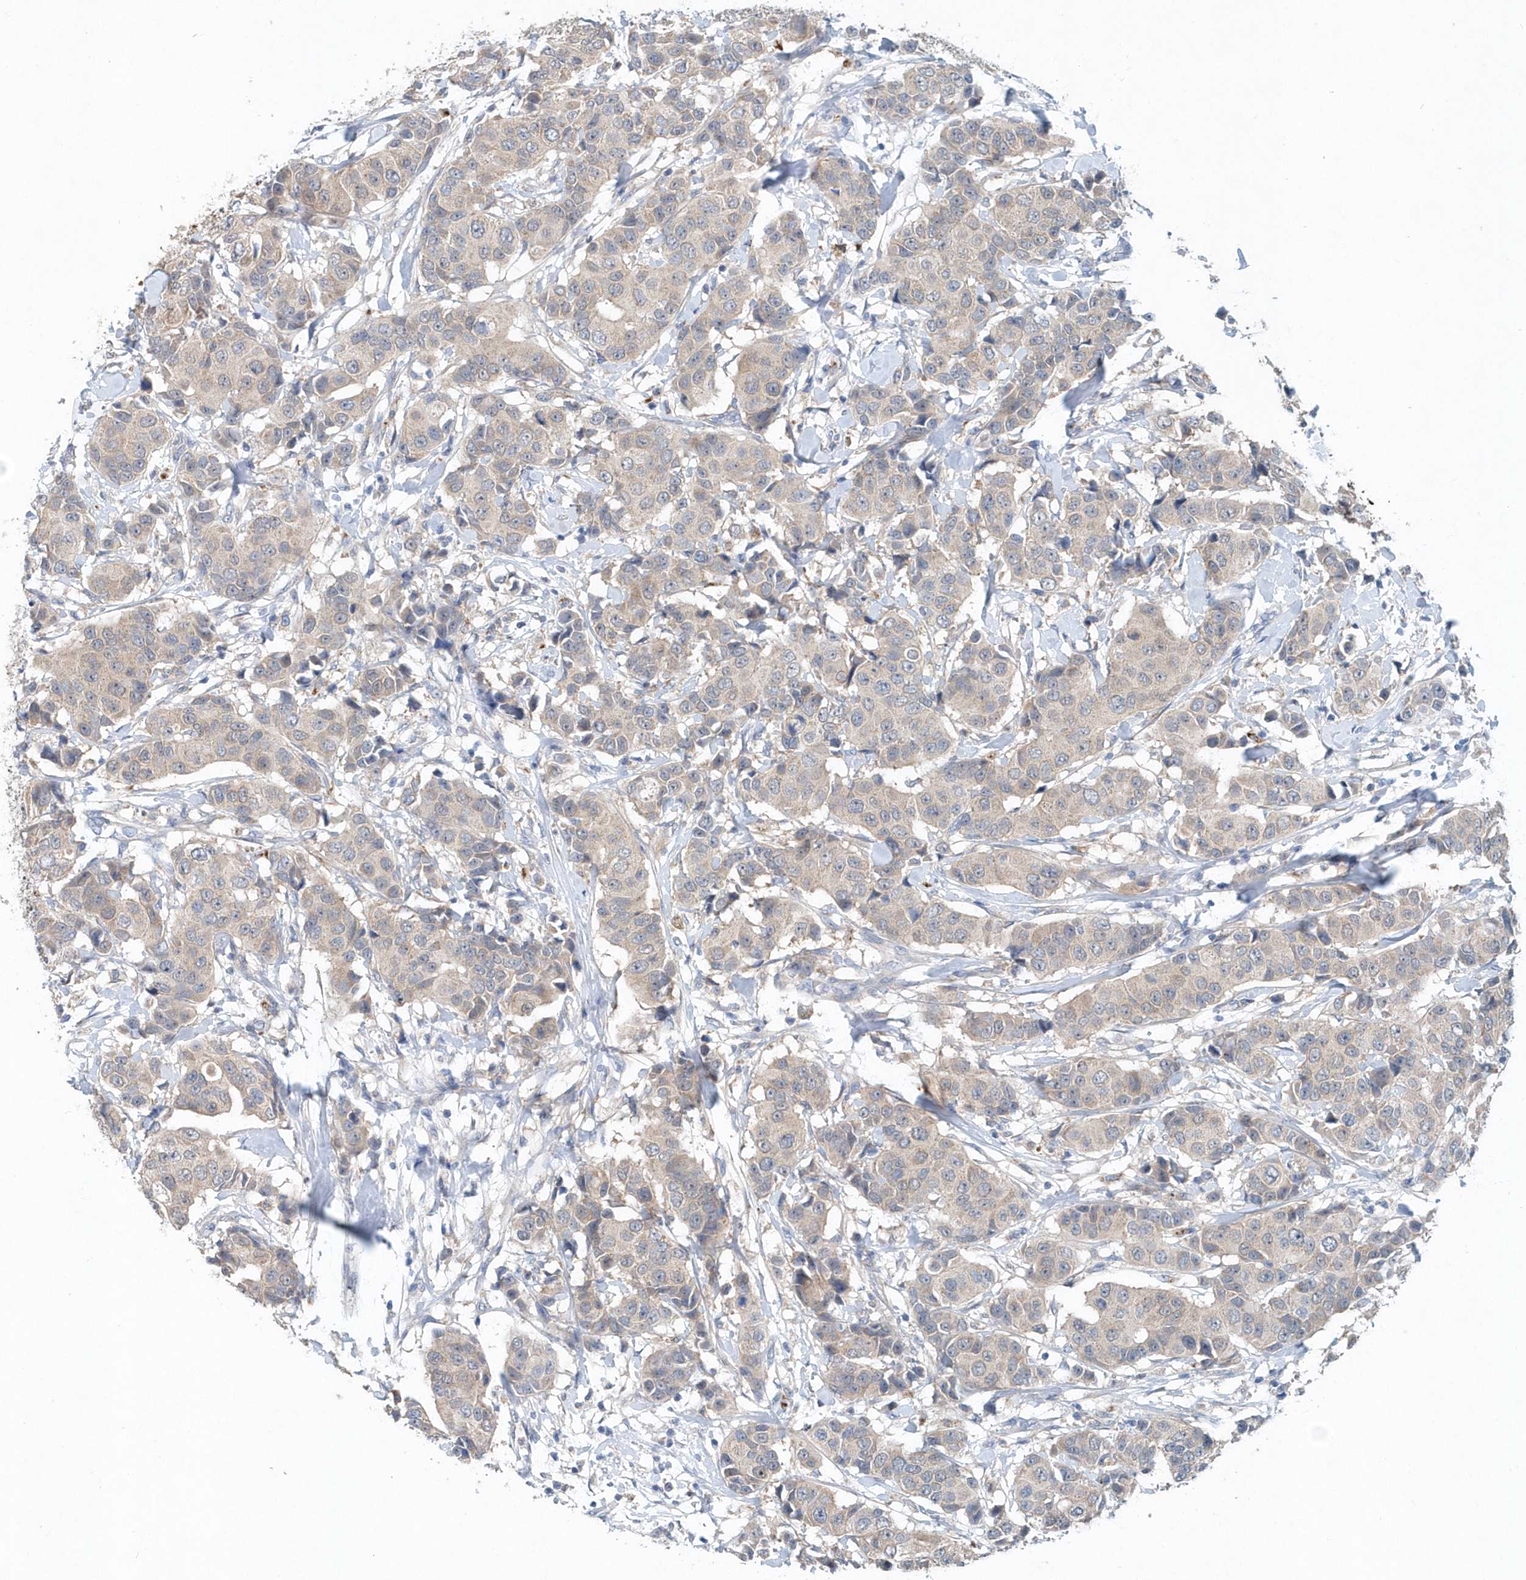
{"staining": {"intensity": "weak", "quantity": "<25%", "location": "cytoplasmic/membranous"}, "tissue": "breast cancer", "cell_type": "Tumor cells", "image_type": "cancer", "snomed": [{"axis": "morphology", "description": "Normal tissue, NOS"}, {"axis": "morphology", "description": "Duct carcinoma"}, {"axis": "topography", "description": "Breast"}], "caption": "Tumor cells are negative for brown protein staining in breast cancer. Nuclei are stained in blue.", "gene": "PFN2", "patient": {"sex": "female", "age": 39}}